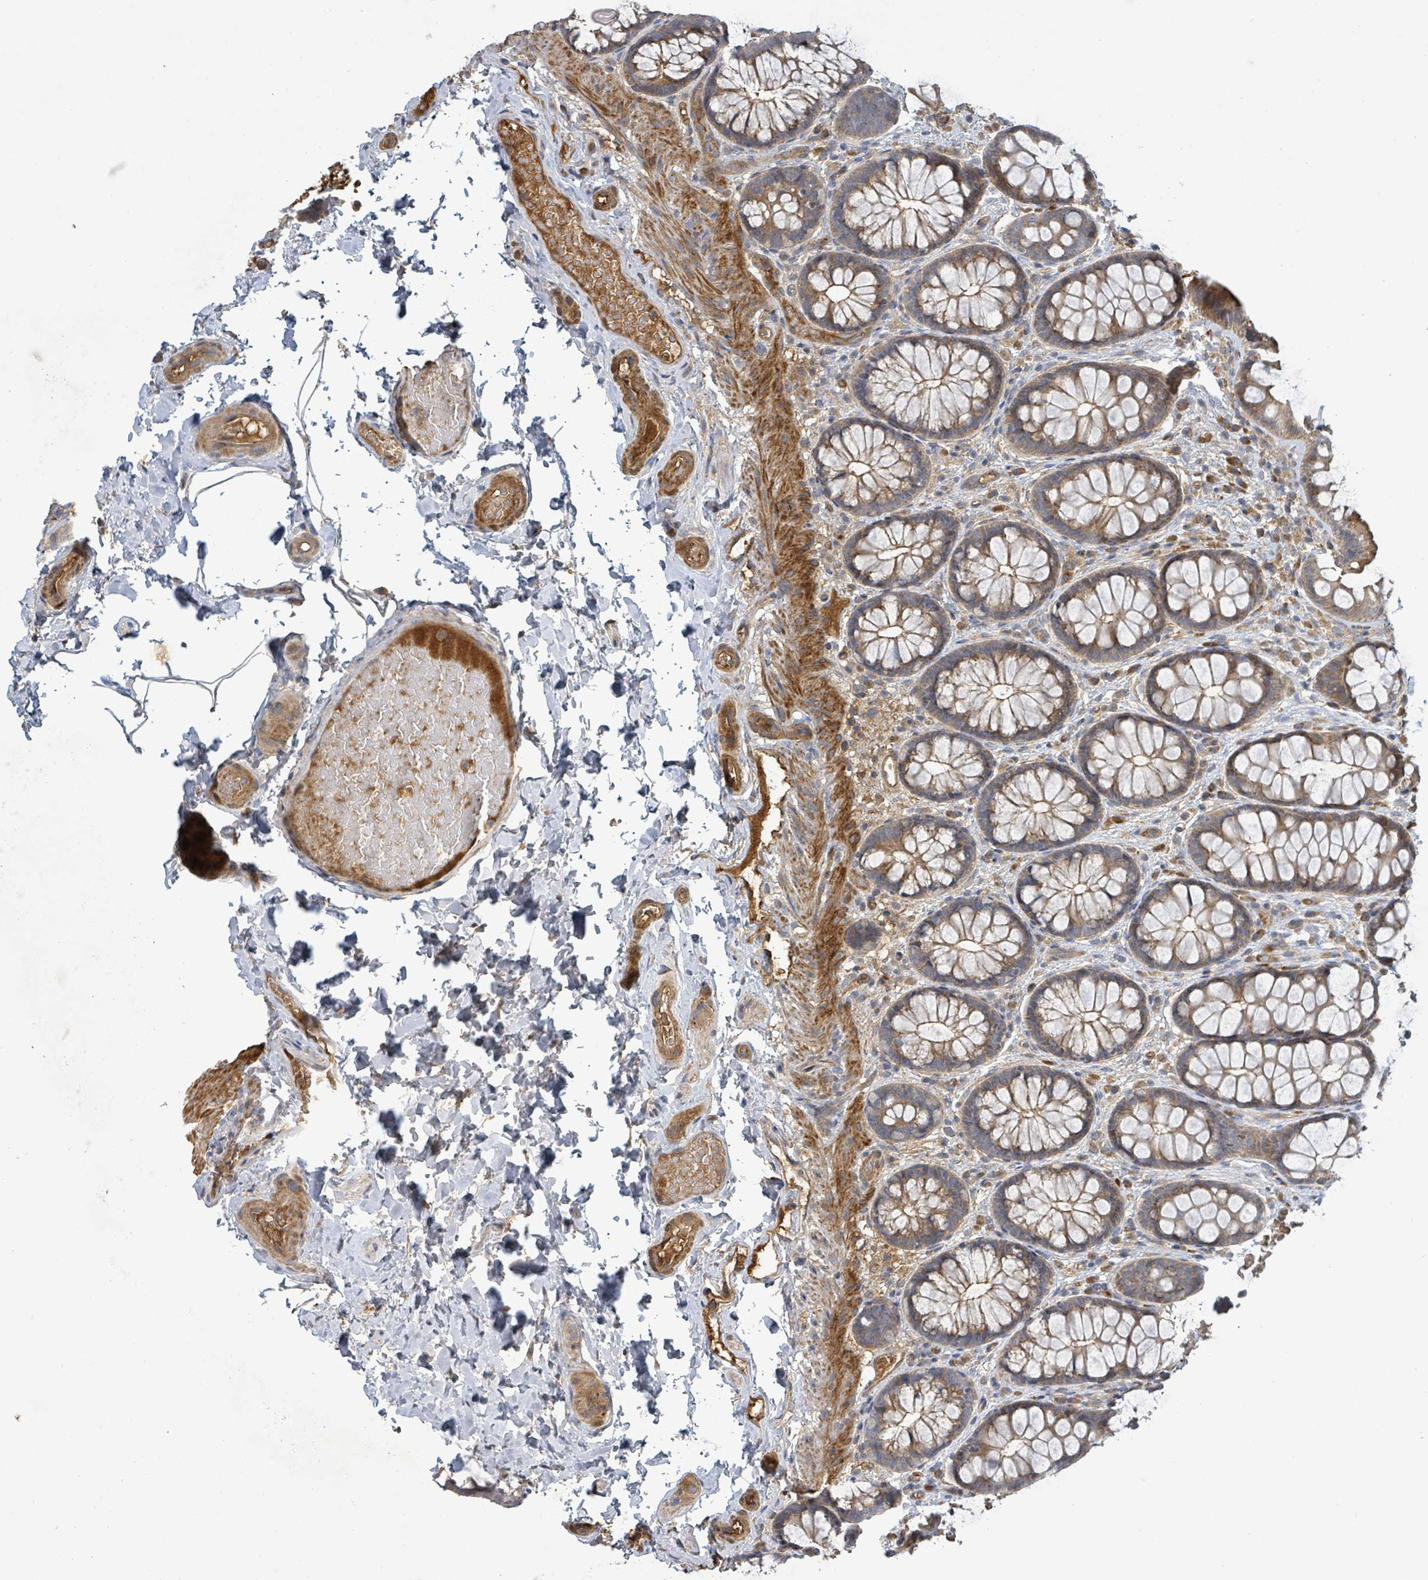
{"staining": {"intensity": "weak", "quantity": ">75%", "location": "cytoplasmic/membranous"}, "tissue": "colon", "cell_type": "Endothelial cells", "image_type": "normal", "snomed": [{"axis": "morphology", "description": "Normal tissue, NOS"}, {"axis": "topography", "description": "Colon"}], "caption": "Protein staining reveals weak cytoplasmic/membranous expression in about >75% of endothelial cells in normal colon. The staining was performed using DAB (3,3'-diaminobenzidine) to visualize the protein expression in brown, while the nuclei were stained in blue with hematoxylin (Magnification: 20x).", "gene": "STARD4", "patient": {"sex": "male", "age": 46}}